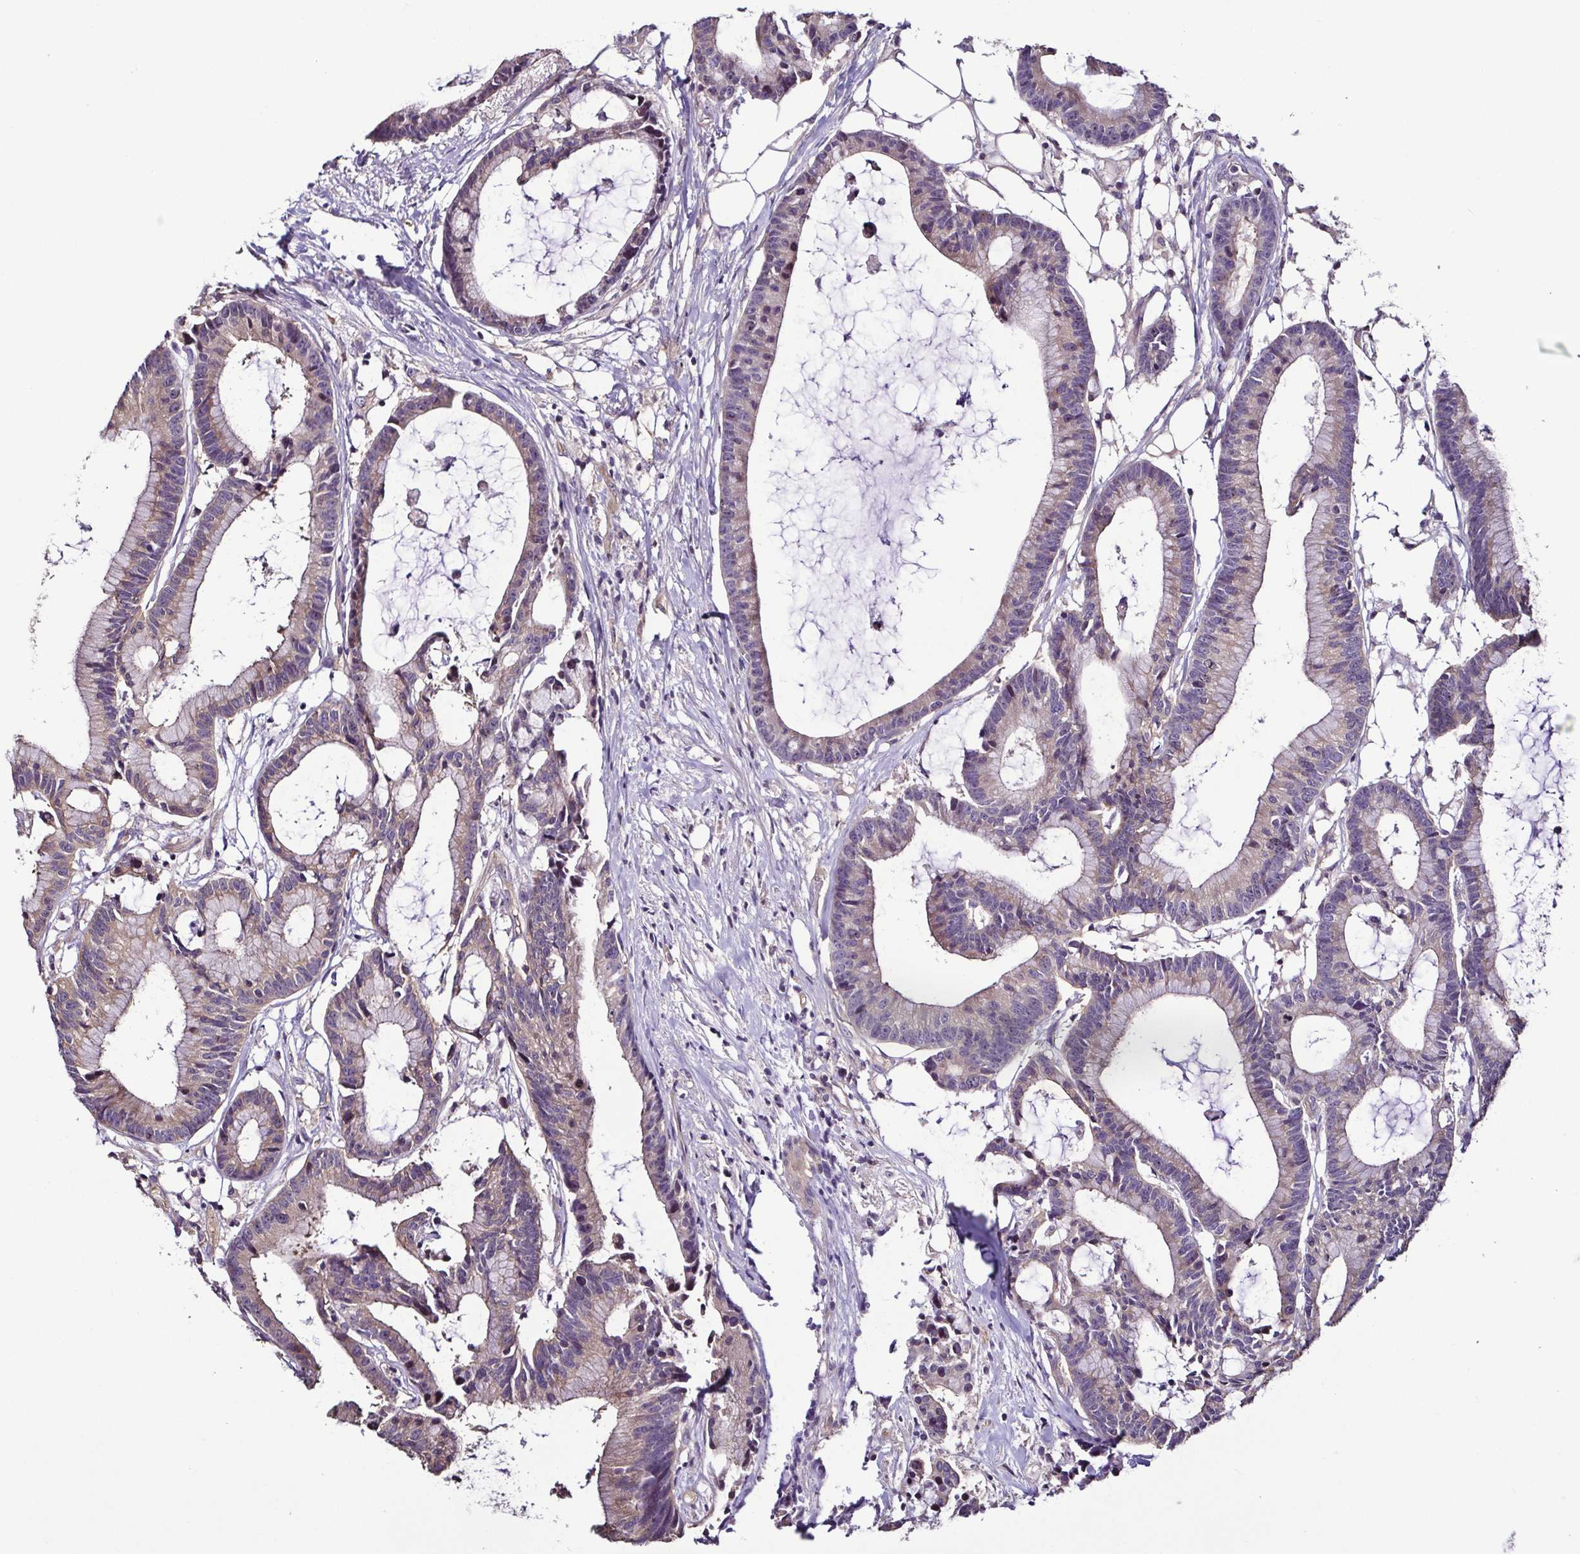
{"staining": {"intensity": "weak", "quantity": "<25%", "location": "cytoplasmic/membranous"}, "tissue": "colorectal cancer", "cell_type": "Tumor cells", "image_type": "cancer", "snomed": [{"axis": "morphology", "description": "Adenocarcinoma, NOS"}, {"axis": "topography", "description": "Colon"}], "caption": "Immunohistochemistry photomicrograph of neoplastic tissue: colorectal cancer (adenocarcinoma) stained with DAB reveals no significant protein positivity in tumor cells.", "gene": "LMOD2", "patient": {"sex": "female", "age": 78}}